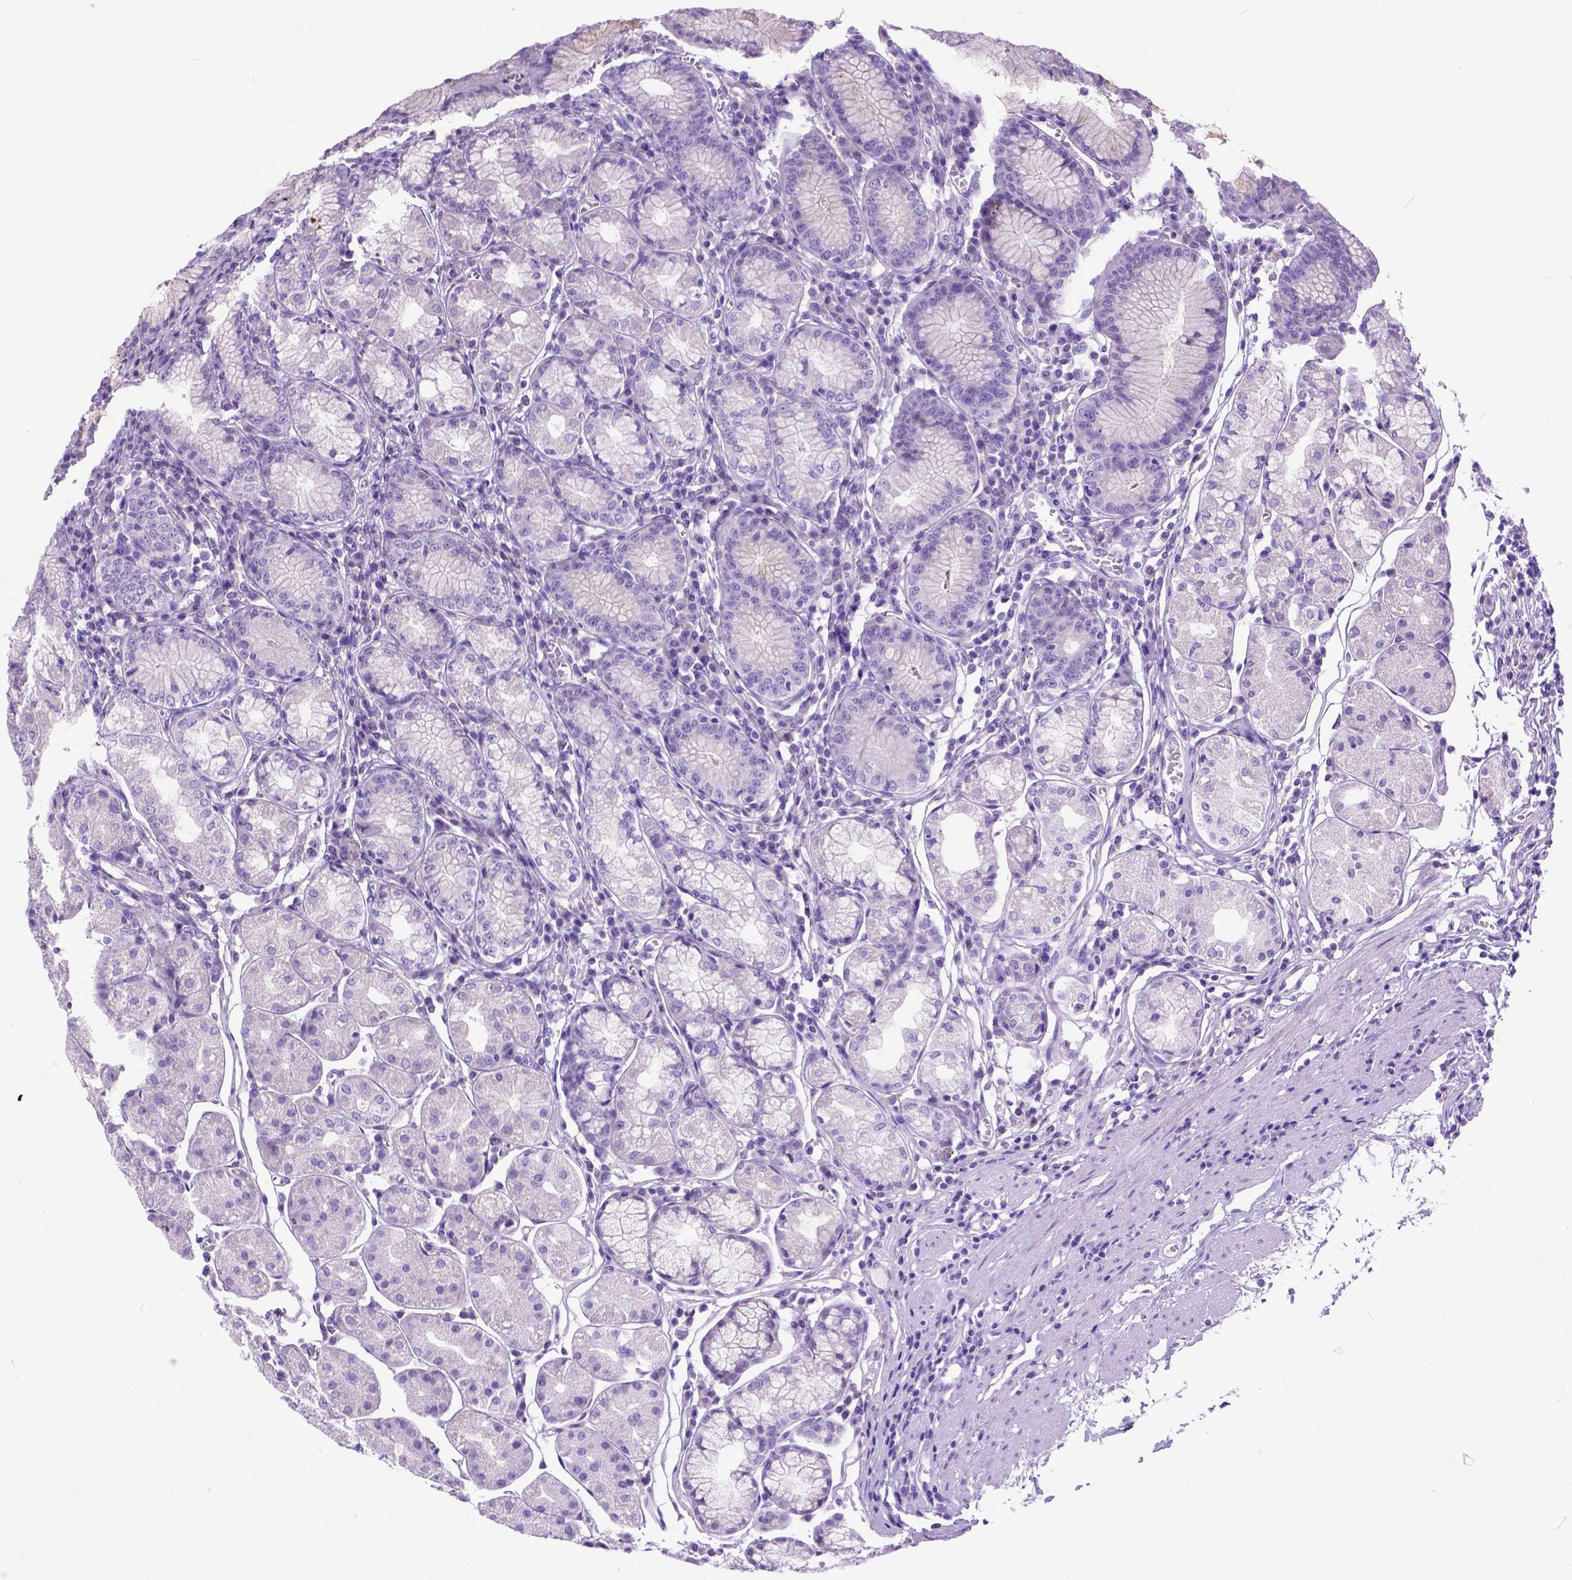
{"staining": {"intensity": "negative", "quantity": "none", "location": "none"}, "tissue": "stomach", "cell_type": "Glandular cells", "image_type": "normal", "snomed": [{"axis": "morphology", "description": "Normal tissue, NOS"}, {"axis": "topography", "description": "Stomach"}], "caption": "Protein analysis of unremarkable stomach displays no significant staining in glandular cells. (Immunohistochemistry (ihc), brightfield microscopy, high magnification).", "gene": "ODAD3", "patient": {"sex": "male", "age": 55}}